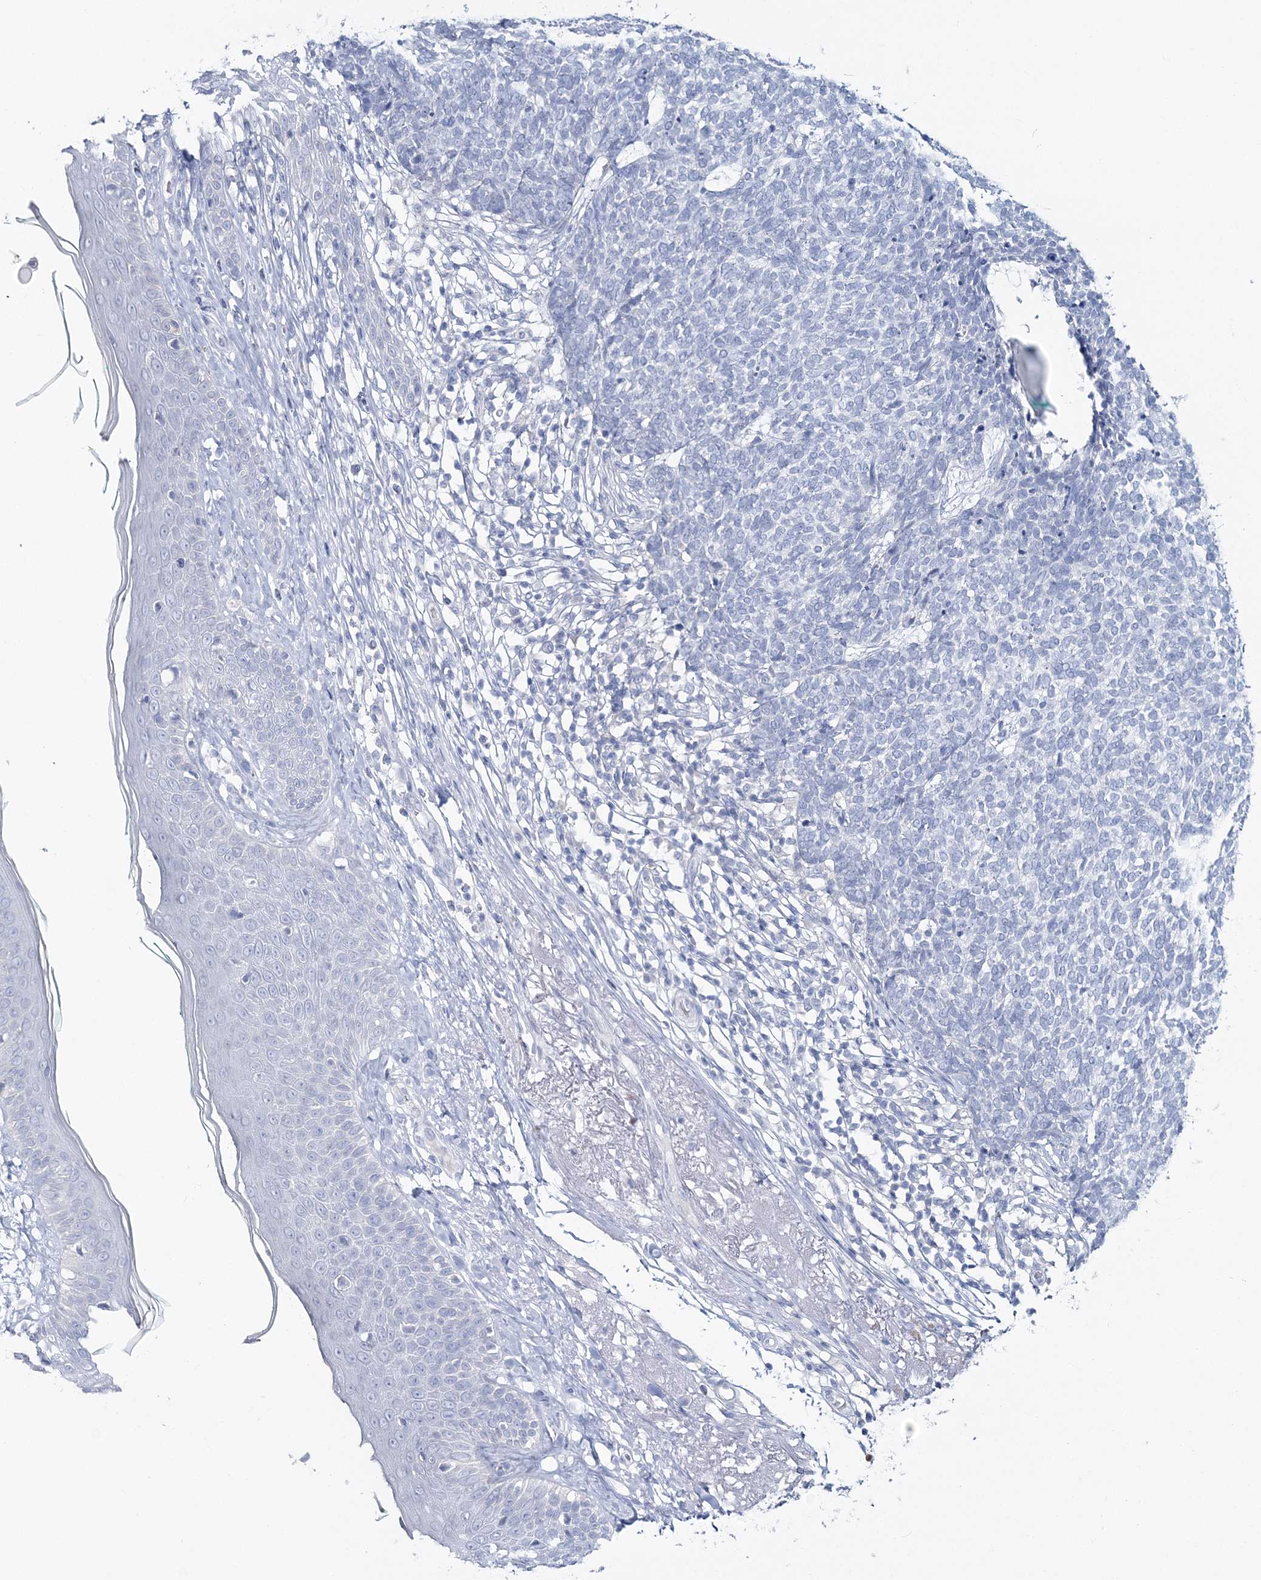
{"staining": {"intensity": "negative", "quantity": "none", "location": "none"}, "tissue": "skin cancer", "cell_type": "Tumor cells", "image_type": "cancer", "snomed": [{"axis": "morphology", "description": "Basal cell carcinoma"}, {"axis": "topography", "description": "Skin"}], "caption": "DAB immunohistochemical staining of skin basal cell carcinoma shows no significant staining in tumor cells. (Brightfield microscopy of DAB (3,3'-diaminobenzidine) immunohistochemistry at high magnification).", "gene": "CYP3A4", "patient": {"sex": "female", "age": 84}}